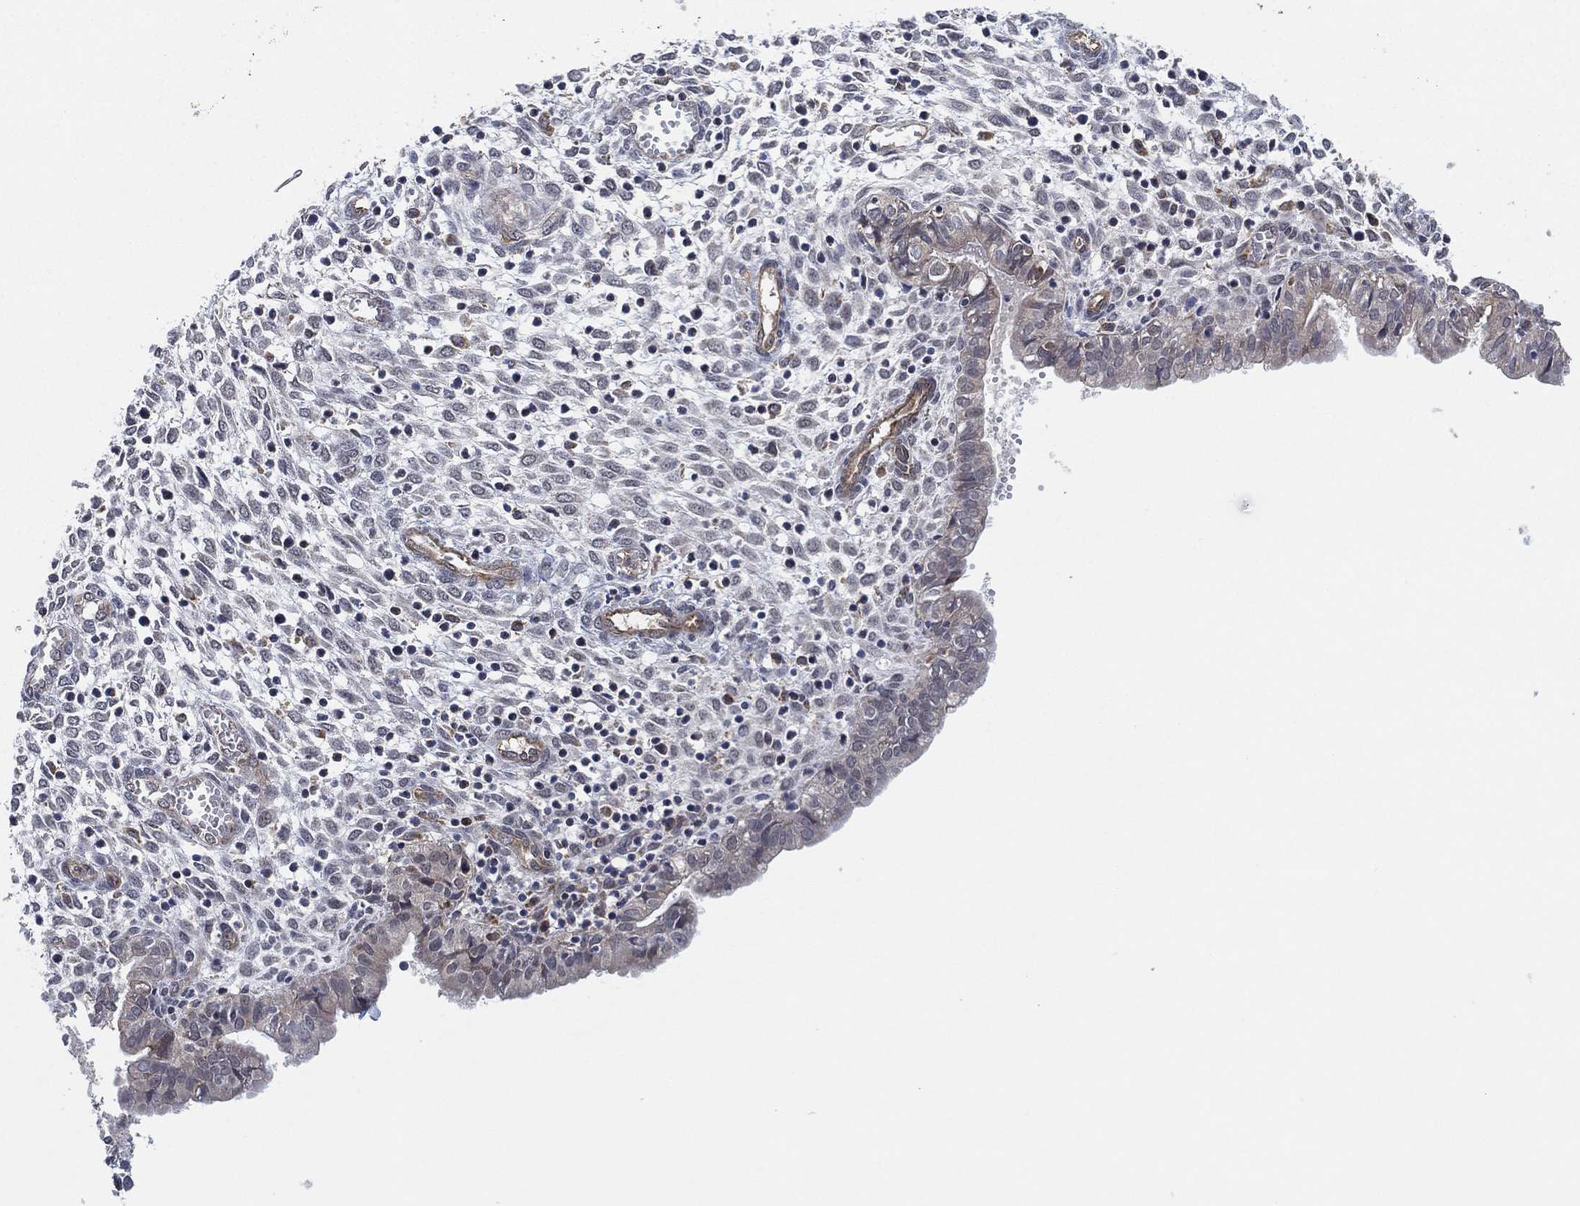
{"staining": {"intensity": "negative", "quantity": "none", "location": "none"}, "tissue": "endometrium", "cell_type": "Cells in endometrial stroma", "image_type": "normal", "snomed": [{"axis": "morphology", "description": "Normal tissue, NOS"}, {"axis": "topography", "description": "Endometrium"}], "caption": "Immunohistochemistry (IHC) image of normal endometrium: human endometrium stained with DAB reveals no significant protein positivity in cells in endometrial stroma.", "gene": "FES", "patient": {"sex": "female", "age": 43}}